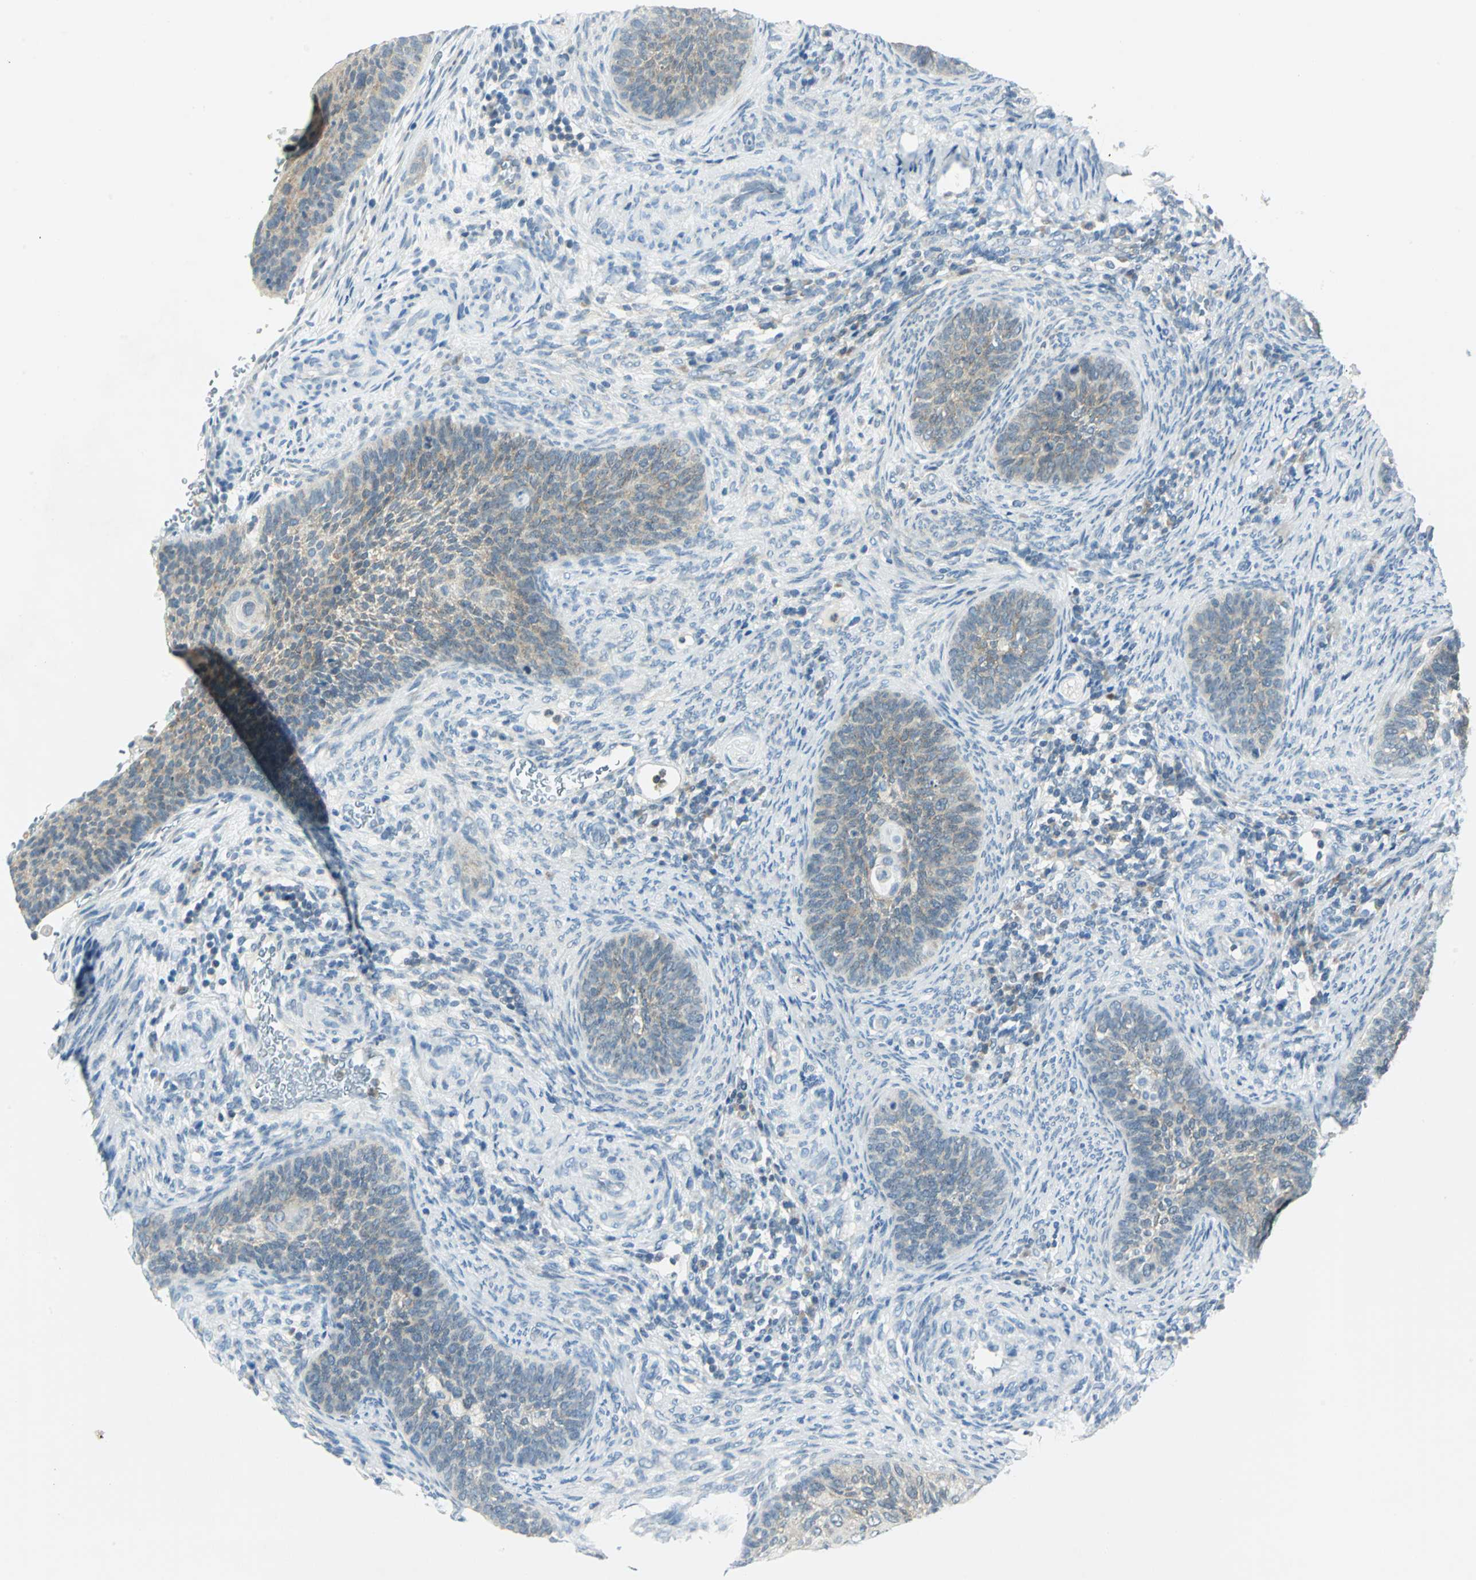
{"staining": {"intensity": "weak", "quantity": ">75%", "location": "cytoplasmic/membranous"}, "tissue": "cervical cancer", "cell_type": "Tumor cells", "image_type": "cancer", "snomed": [{"axis": "morphology", "description": "Squamous cell carcinoma, NOS"}, {"axis": "topography", "description": "Cervix"}], "caption": "About >75% of tumor cells in cervical squamous cell carcinoma demonstrate weak cytoplasmic/membranous protein staining as visualized by brown immunohistochemical staining.", "gene": "ALDOA", "patient": {"sex": "female", "age": 33}}